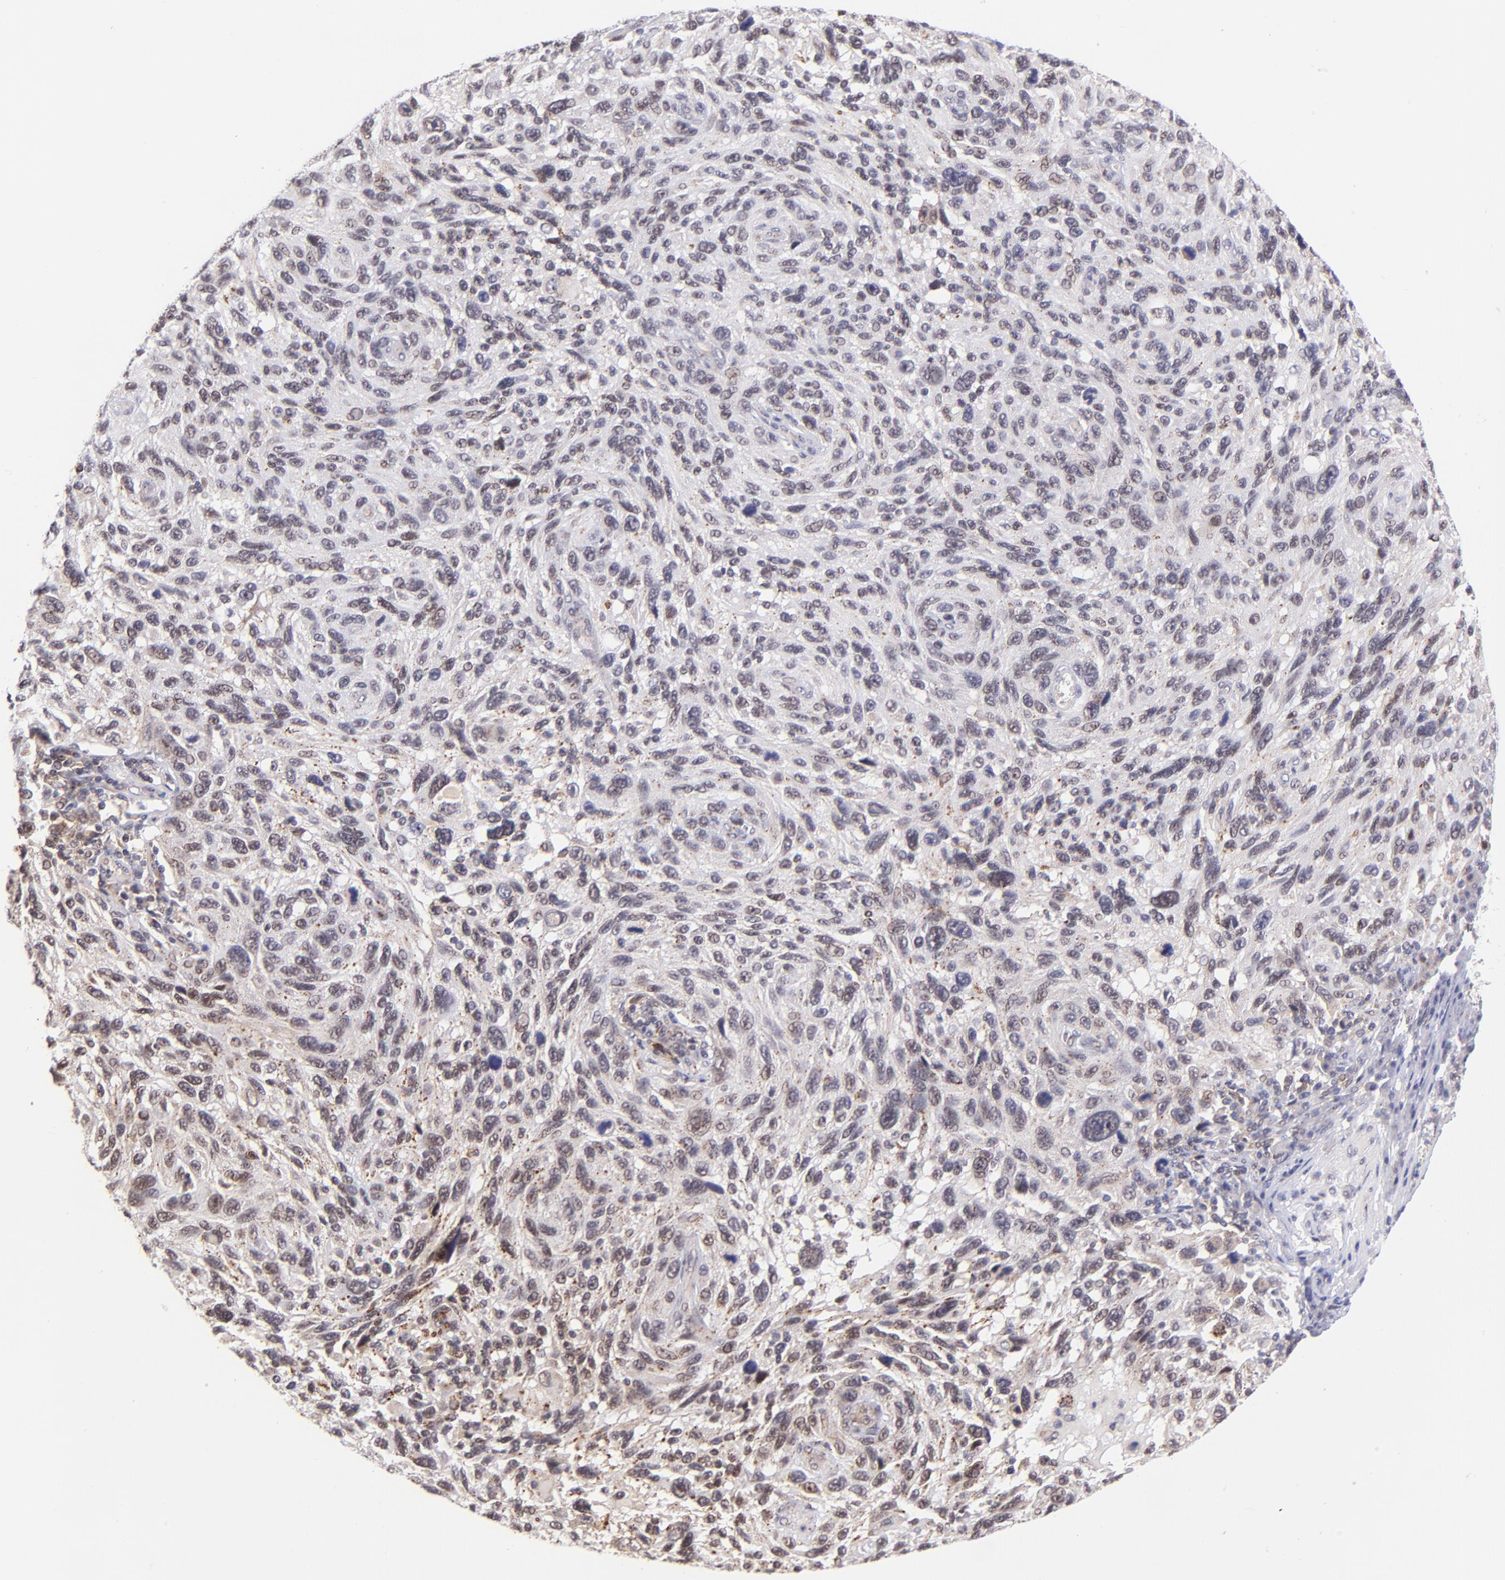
{"staining": {"intensity": "weak", "quantity": ">75%", "location": "nuclear"}, "tissue": "melanoma", "cell_type": "Tumor cells", "image_type": "cancer", "snomed": [{"axis": "morphology", "description": "Malignant melanoma, NOS"}, {"axis": "topography", "description": "Skin"}], "caption": "Tumor cells display weak nuclear staining in about >75% of cells in melanoma. The staining was performed using DAB to visualize the protein expression in brown, while the nuclei were stained in blue with hematoxylin (Magnification: 20x).", "gene": "SOX6", "patient": {"sex": "male", "age": 53}}